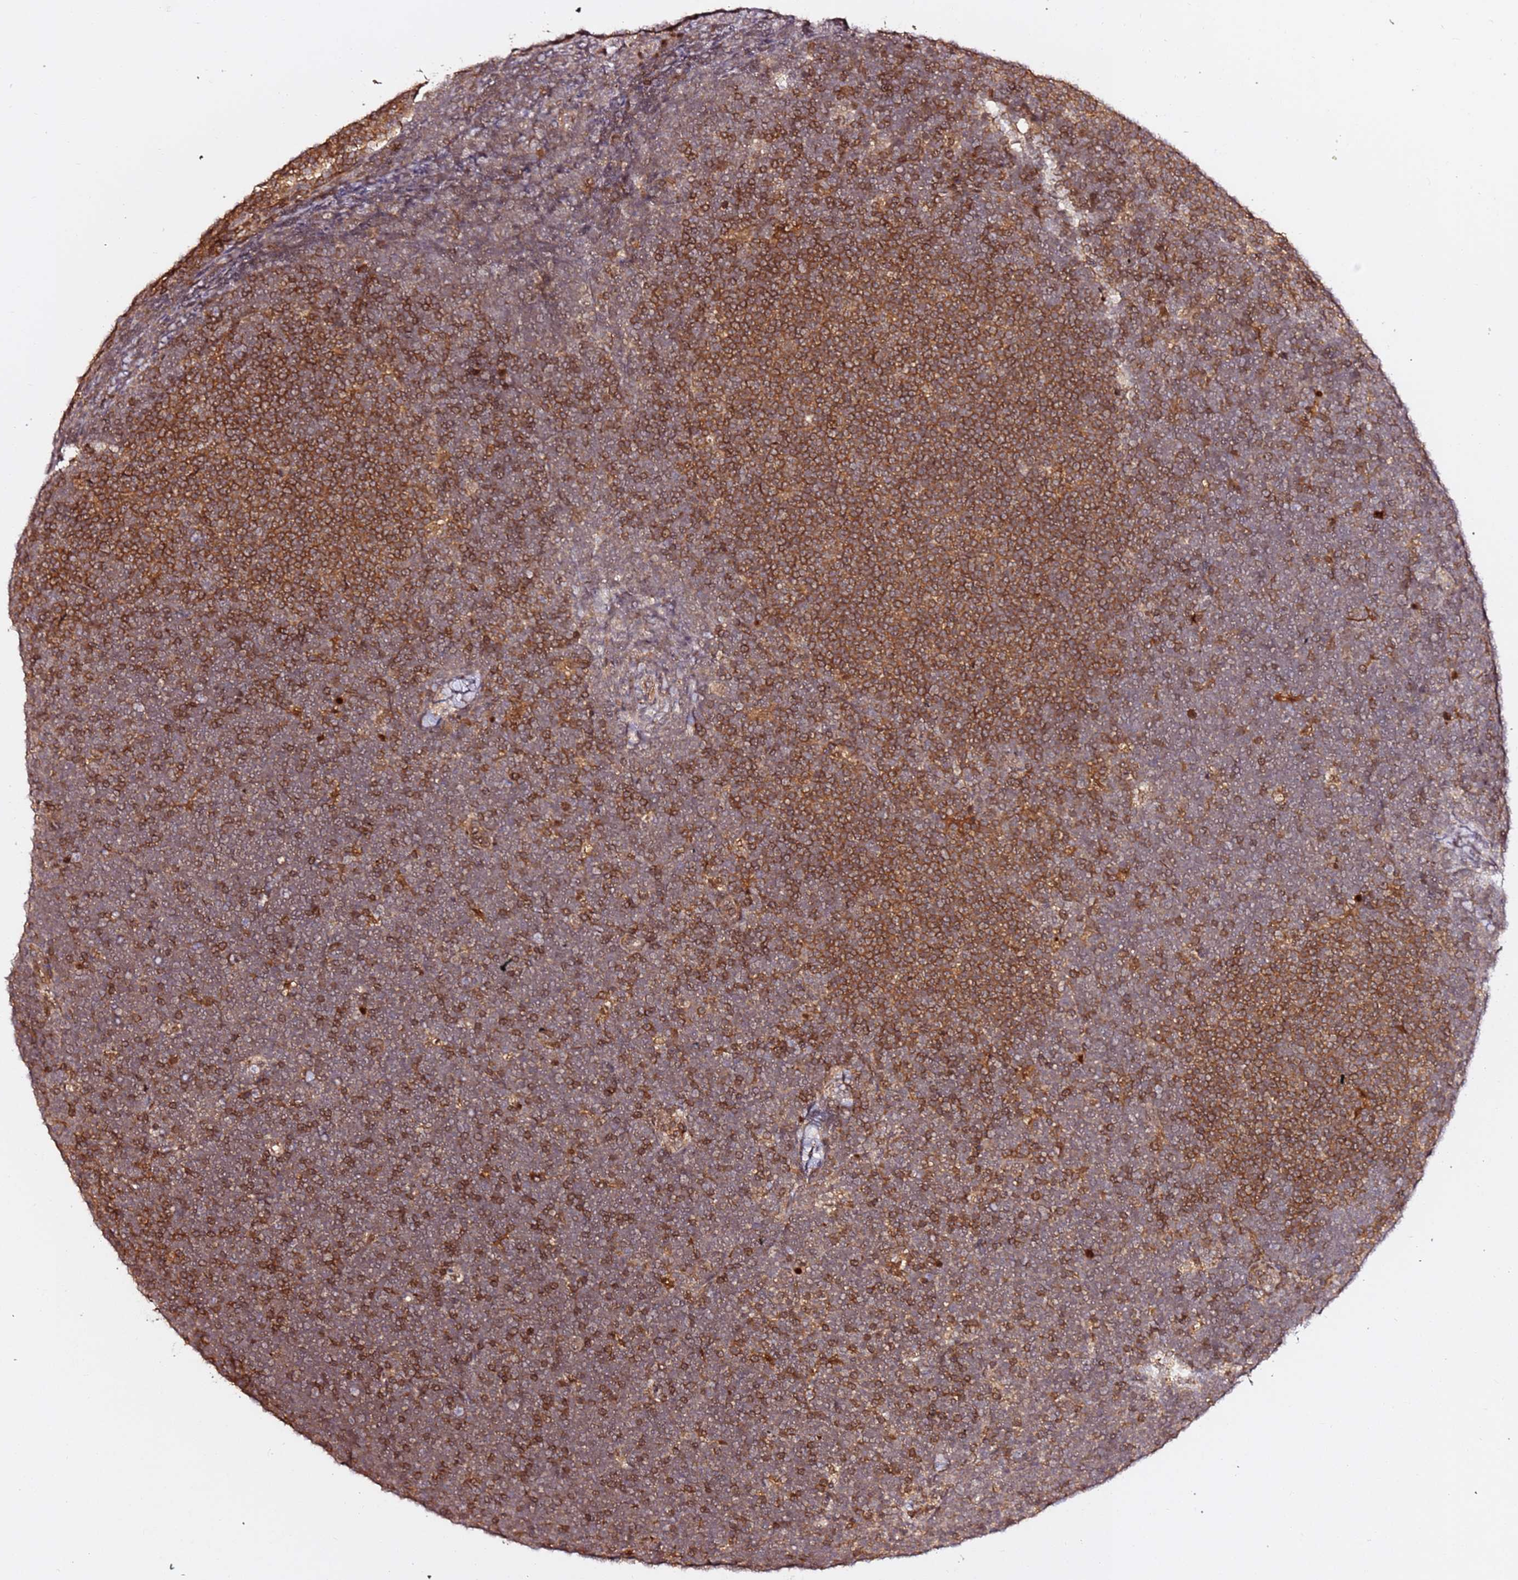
{"staining": {"intensity": "moderate", "quantity": "25%-75%", "location": "cytoplasmic/membranous"}, "tissue": "lymphoma", "cell_type": "Tumor cells", "image_type": "cancer", "snomed": [{"axis": "morphology", "description": "Malignant lymphoma, non-Hodgkin's type, High grade"}, {"axis": "topography", "description": "Lymph node"}], "caption": "The micrograph demonstrates staining of lymphoma, revealing moderate cytoplasmic/membranous protein expression (brown color) within tumor cells. Nuclei are stained in blue.", "gene": "OR5V1", "patient": {"sex": "male", "age": 13}}